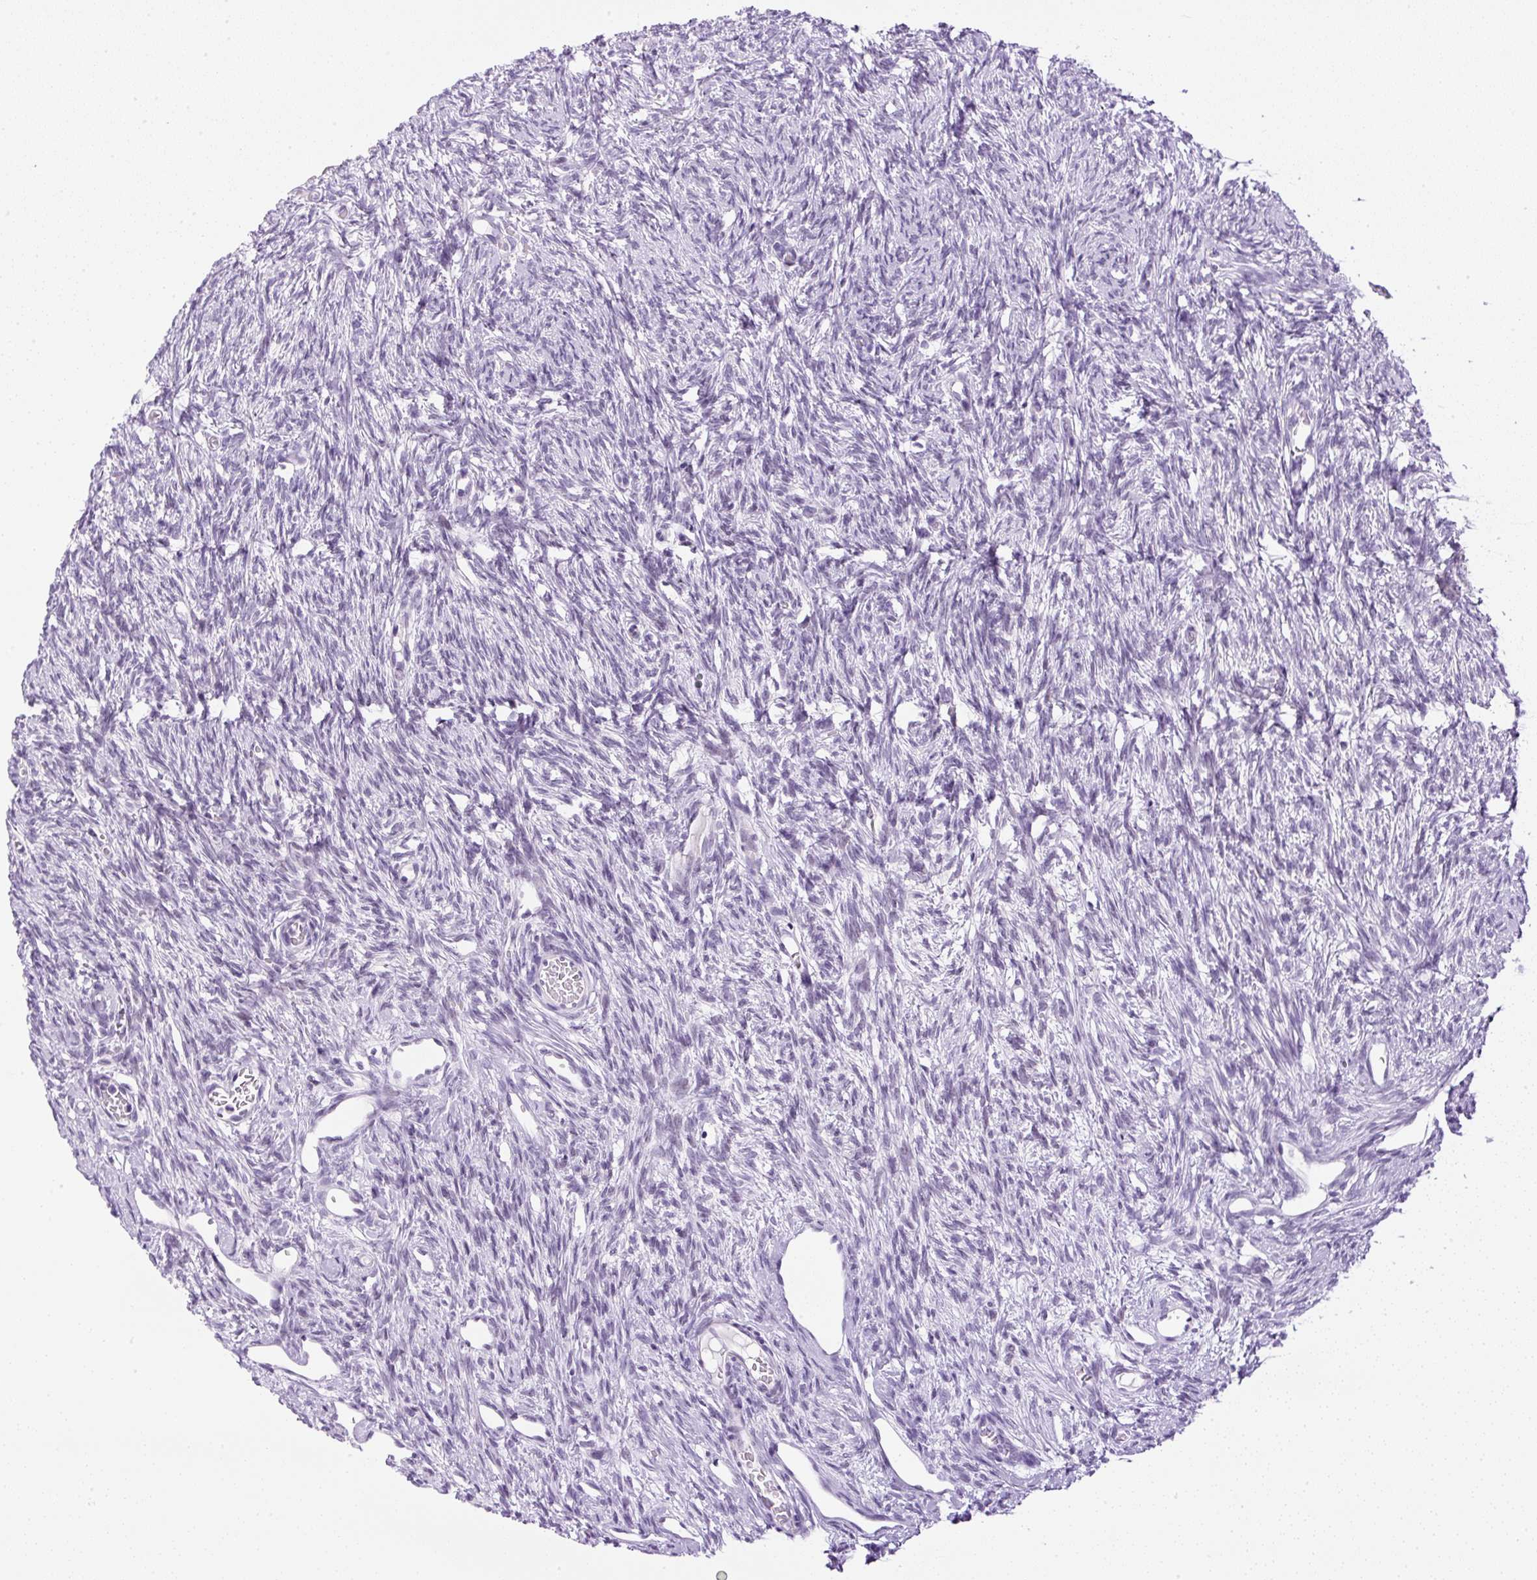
{"staining": {"intensity": "negative", "quantity": "none", "location": "none"}, "tissue": "ovary", "cell_type": "Follicle cells", "image_type": "normal", "snomed": [{"axis": "morphology", "description": "Normal tissue, NOS"}, {"axis": "topography", "description": "Ovary"}], "caption": "There is no significant positivity in follicle cells of ovary. (Stains: DAB IHC with hematoxylin counter stain, Microscopy: brightfield microscopy at high magnification).", "gene": "RHBDD2", "patient": {"sex": "female", "age": 33}}